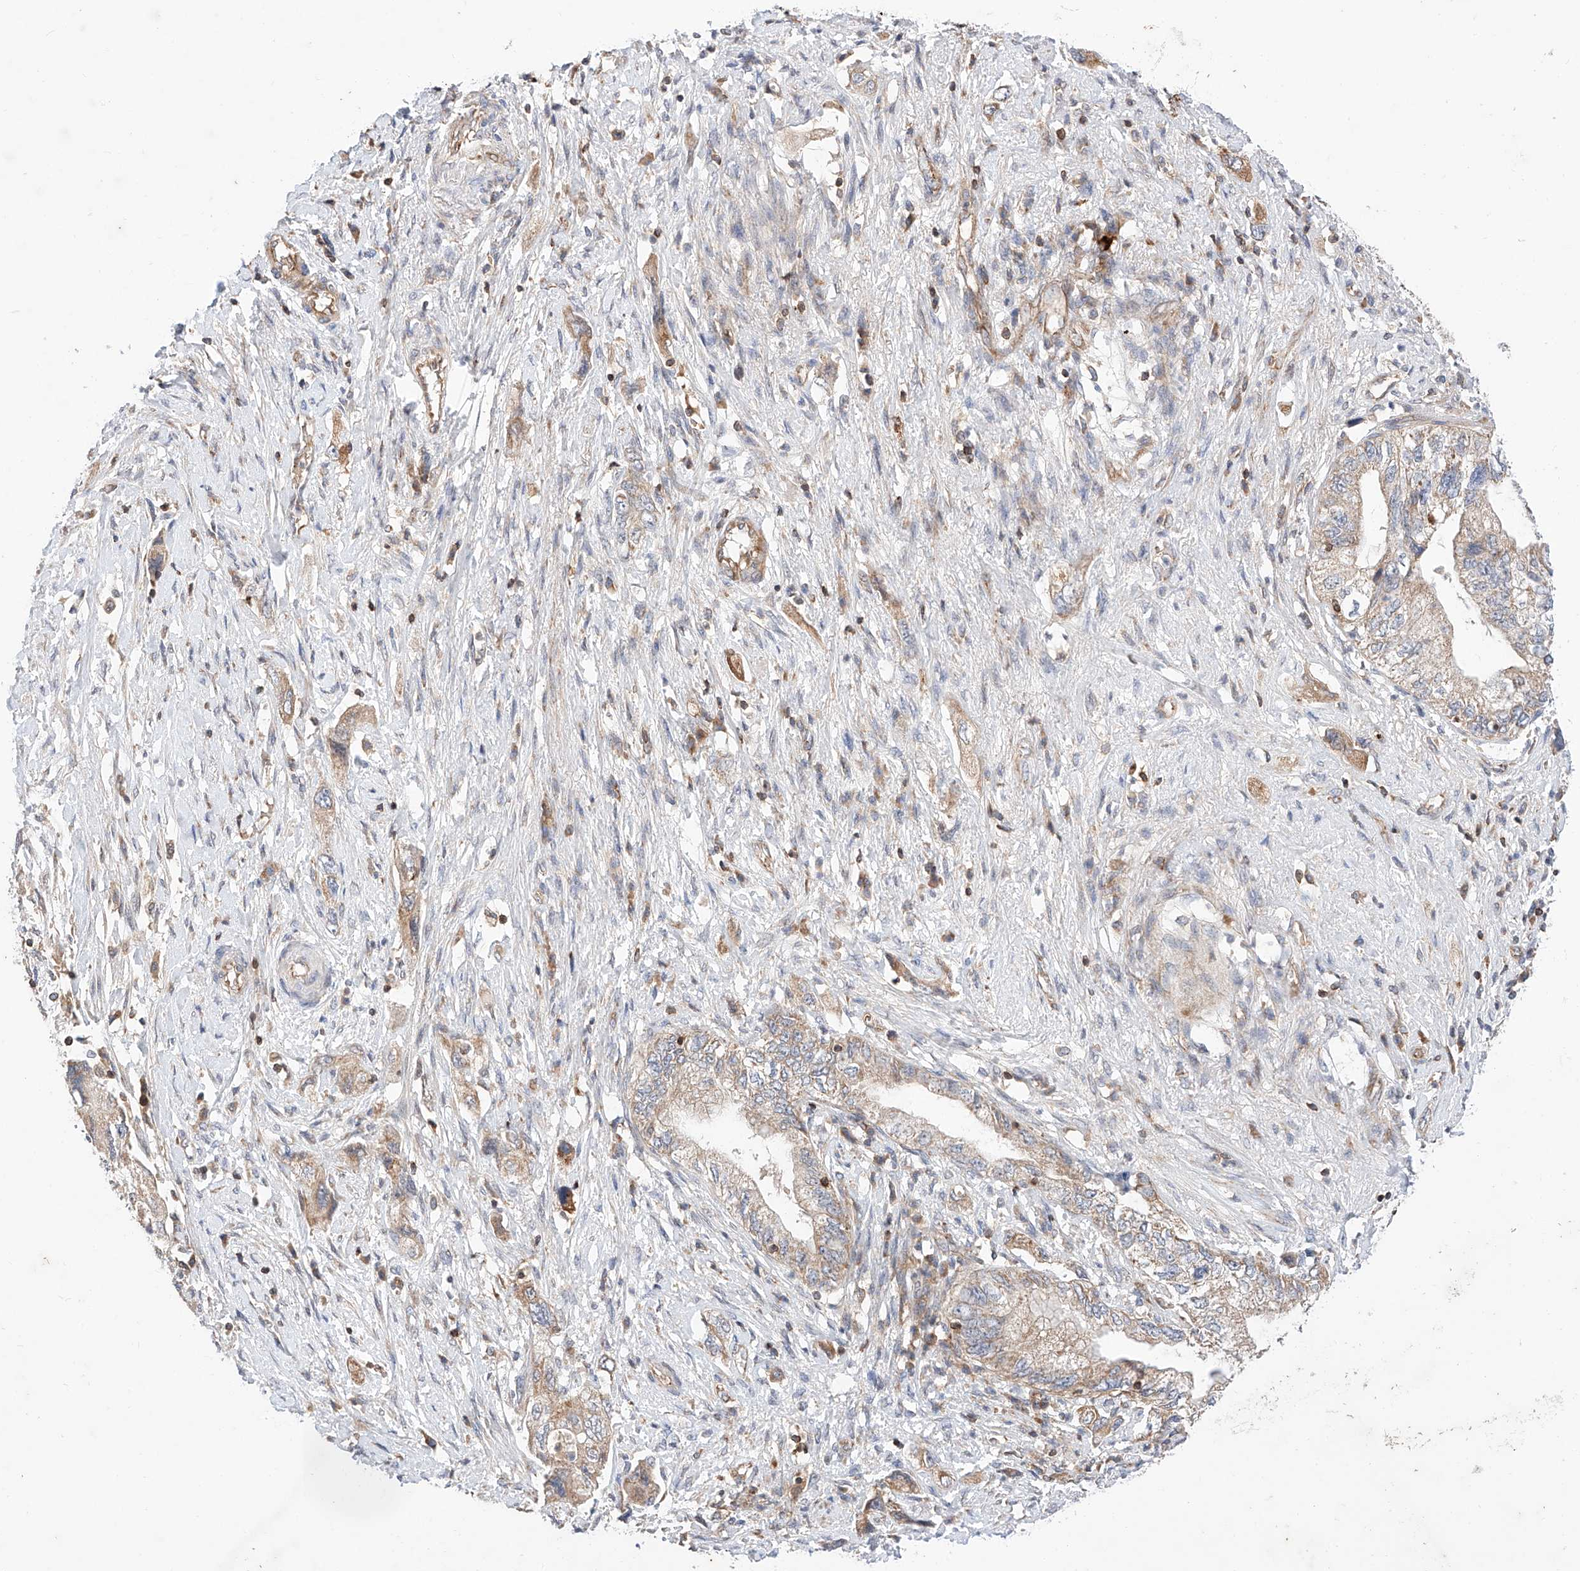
{"staining": {"intensity": "weak", "quantity": ">75%", "location": "cytoplasmic/membranous"}, "tissue": "pancreatic cancer", "cell_type": "Tumor cells", "image_type": "cancer", "snomed": [{"axis": "morphology", "description": "Adenocarcinoma, NOS"}, {"axis": "topography", "description": "Pancreas"}], "caption": "IHC histopathology image of pancreatic adenocarcinoma stained for a protein (brown), which displays low levels of weak cytoplasmic/membranous staining in approximately >75% of tumor cells.", "gene": "NR1D1", "patient": {"sex": "female", "age": 73}}